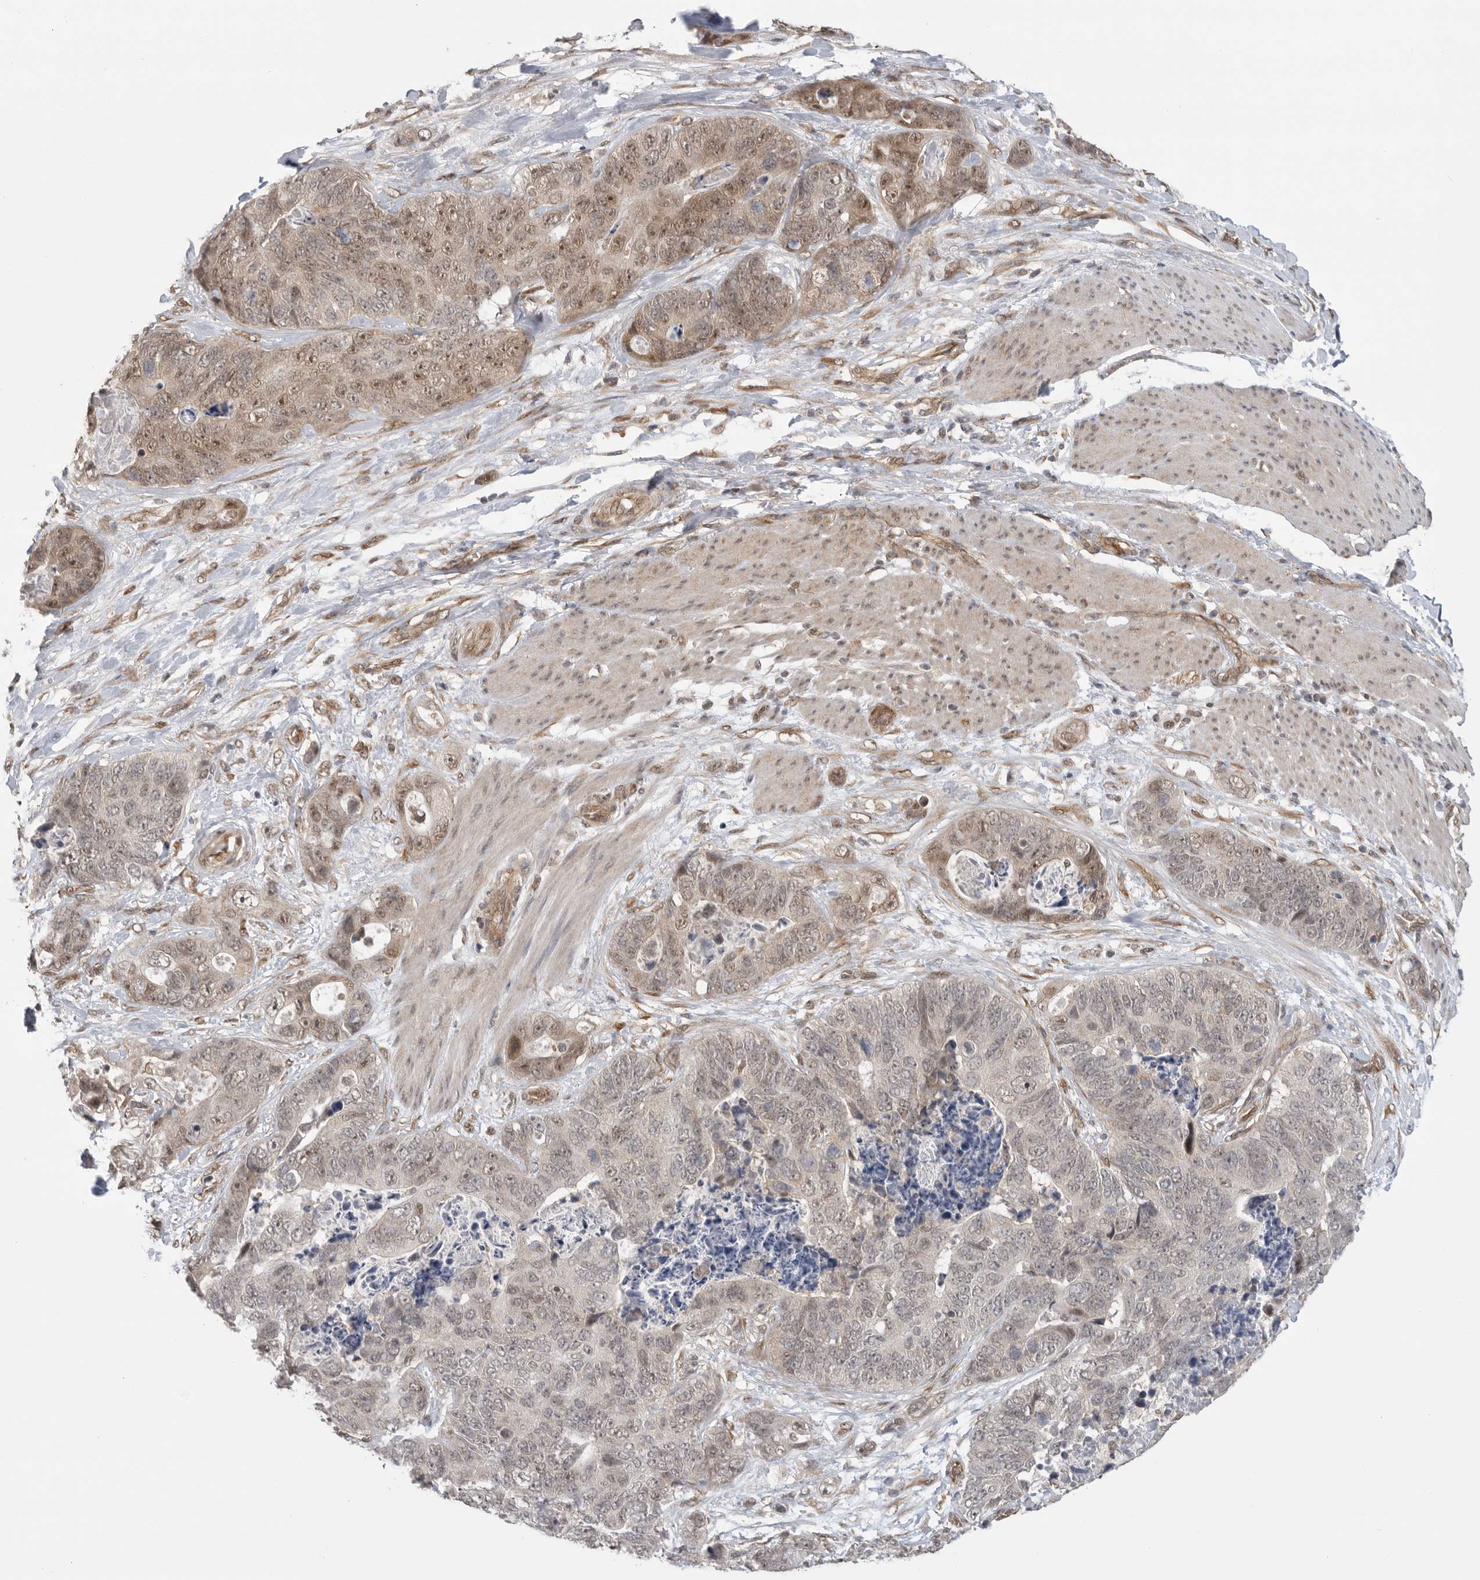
{"staining": {"intensity": "moderate", "quantity": "25%-75%", "location": "cytoplasmic/membranous,nuclear"}, "tissue": "stomach cancer", "cell_type": "Tumor cells", "image_type": "cancer", "snomed": [{"axis": "morphology", "description": "Normal tissue, NOS"}, {"axis": "morphology", "description": "Adenocarcinoma, NOS"}, {"axis": "topography", "description": "Stomach"}], "caption": "Moderate cytoplasmic/membranous and nuclear positivity for a protein is identified in approximately 25%-75% of tumor cells of adenocarcinoma (stomach) using immunohistochemistry (IHC).", "gene": "VPS50", "patient": {"sex": "female", "age": 89}}